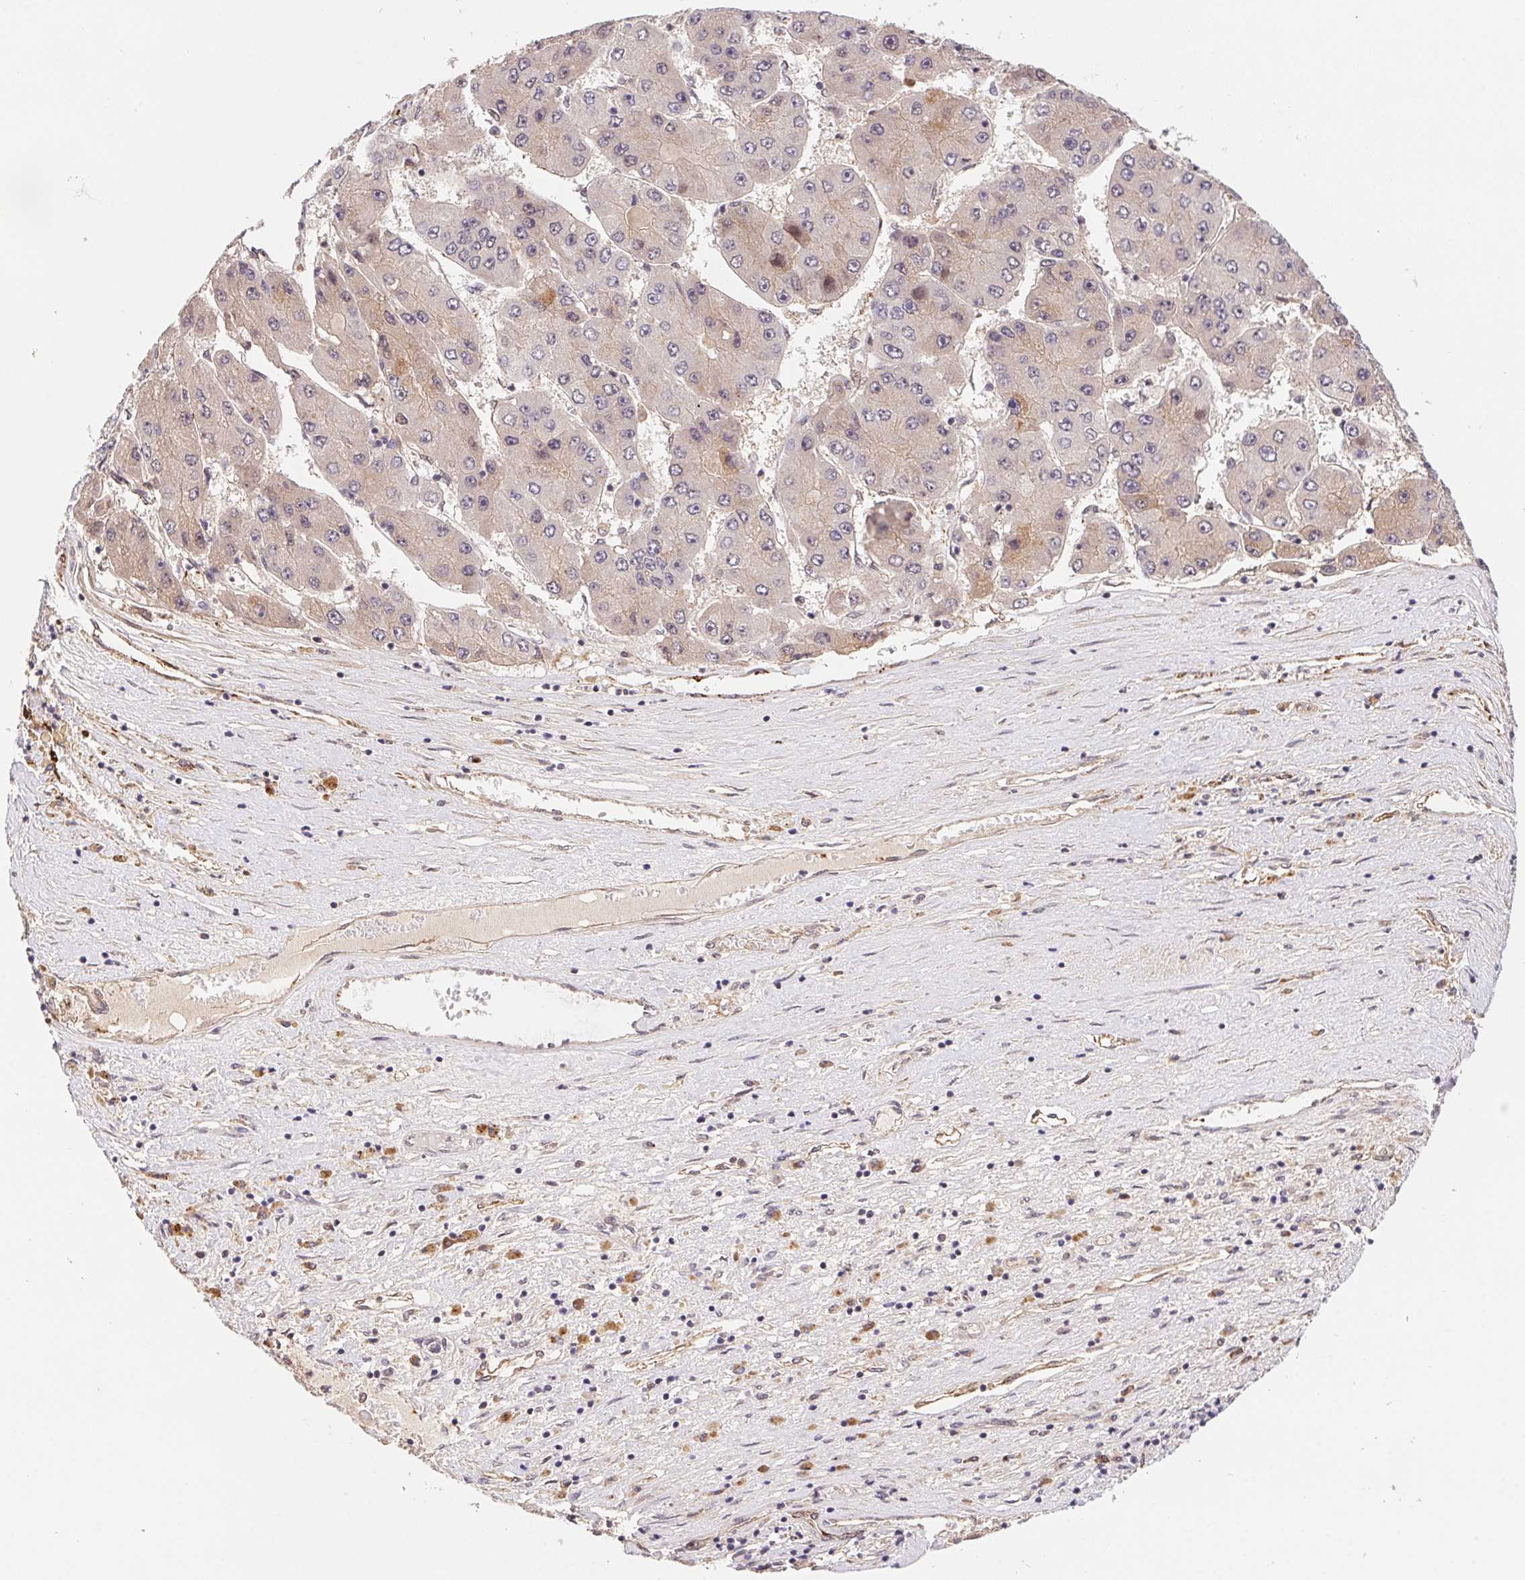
{"staining": {"intensity": "weak", "quantity": "<25%", "location": "cytoplasmic/membranous"}, "tissue": "liver cancer", "cell_type": "Tumor cells", "image_type": "cancer", "snomed": [{"axis": "morphology", "description": "Carcinoma, Hepatocellular, NOS"}, {"axis": "topography", "description": "Liver"}], "caption": "The immunohistochemistry photomicrograph has no significant staining in tumor cells of liver hepatocellular carcinoma tissue. (Brightfield microscopy of DAB (3,3'-diaminobenzidine) IHC at high magnification).", "gene": "SLC52A2", "patient": {"sex": "female", "age": 61}}